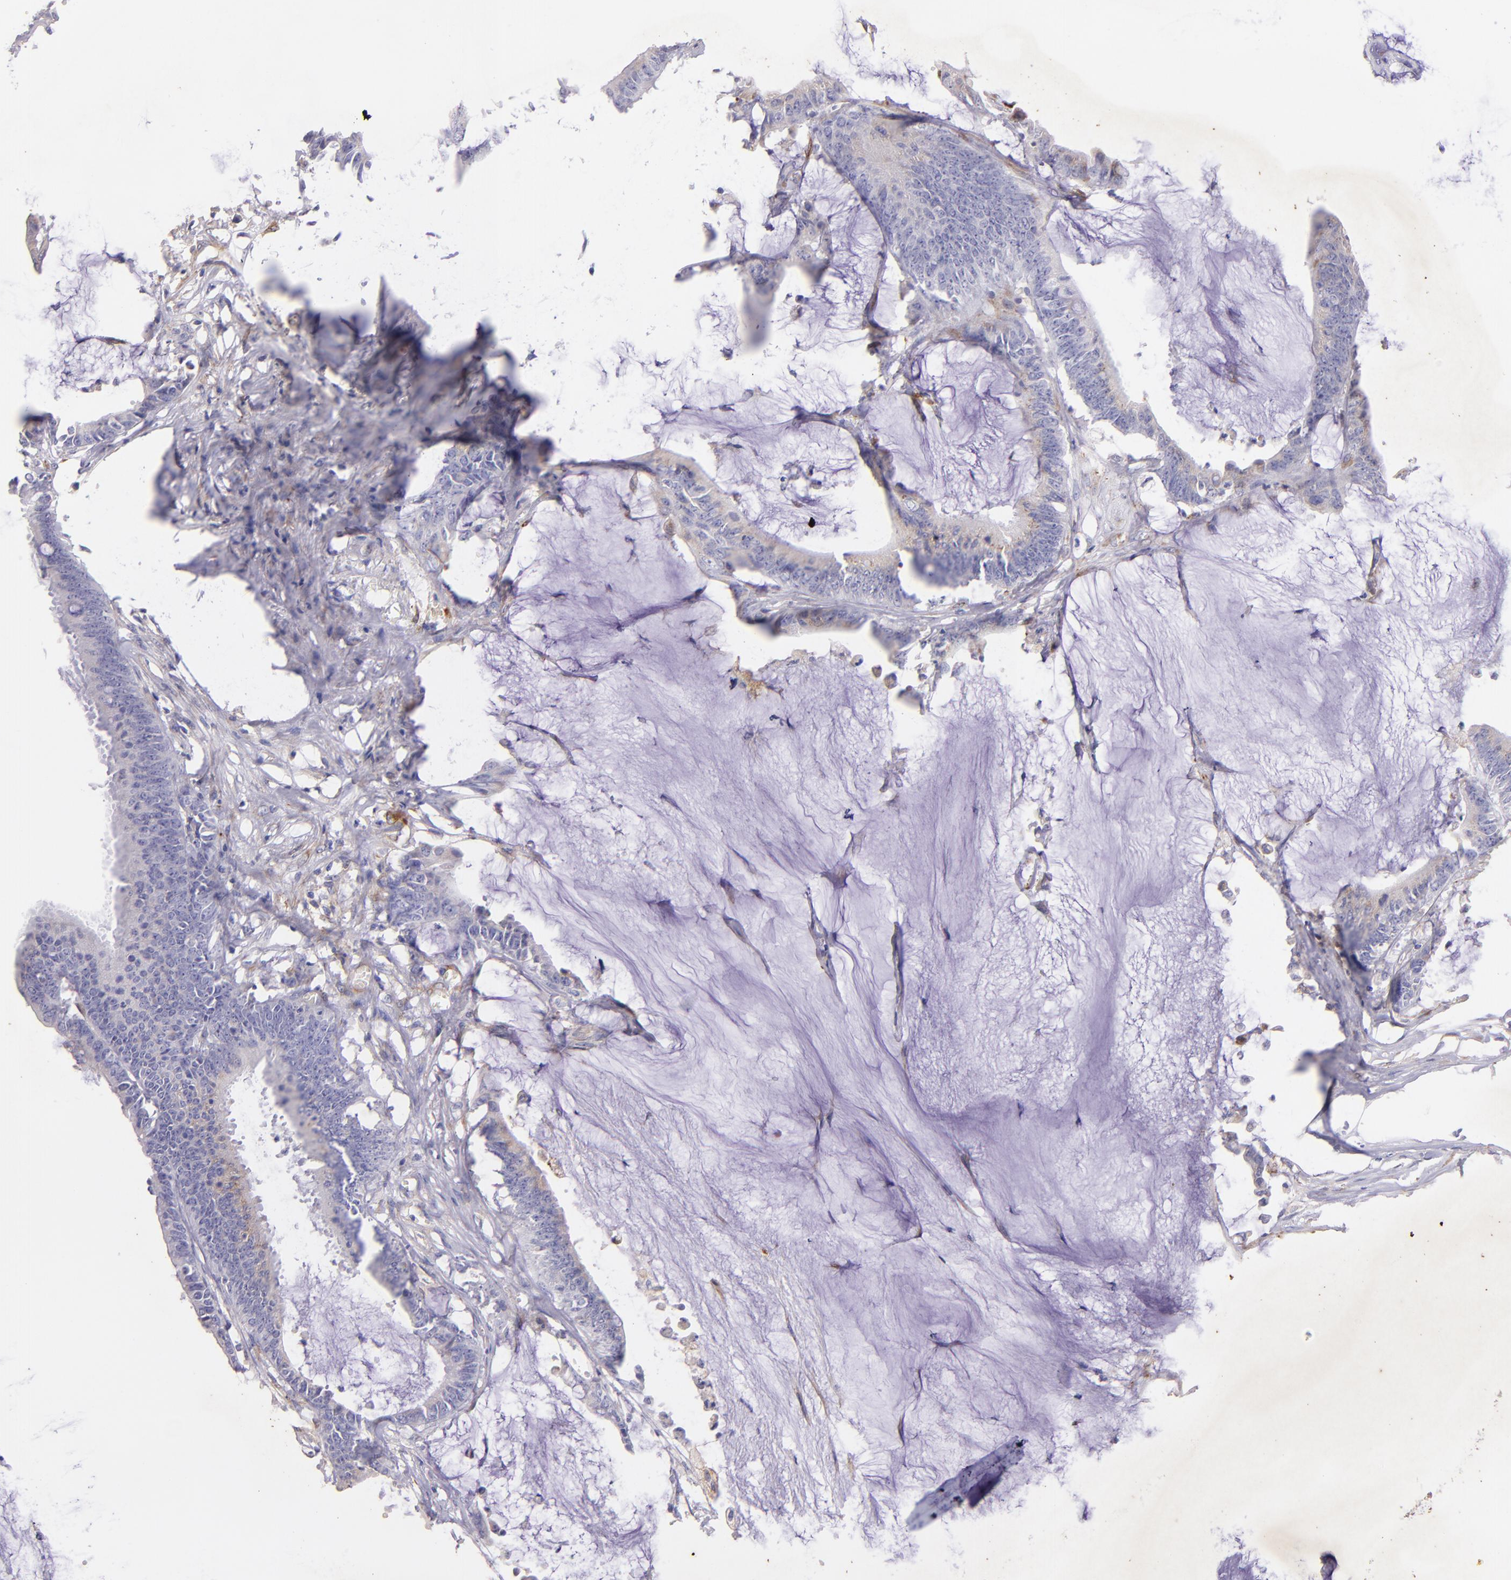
{"staining": {"intensity": "weak", "quantity": "25%-75%", "location": "cytoplasmic/membranous"}, "tissue": "colorectal cancer", "cell_type": "Tumor cells", "image_type": "cancer", "snomed": [{"axis": "morphology", "description": "Adenocarcinoma, NOS"}, {"axis": "topography", "description": "Rectum"}], "caption": "A brown stain shows weak cytoplasmic/membranous positivity of a protein in adenocarcinoma (colorectal) tumor cells.", "gene": "RET", "patient": {"sex": "female", "age": 66}}